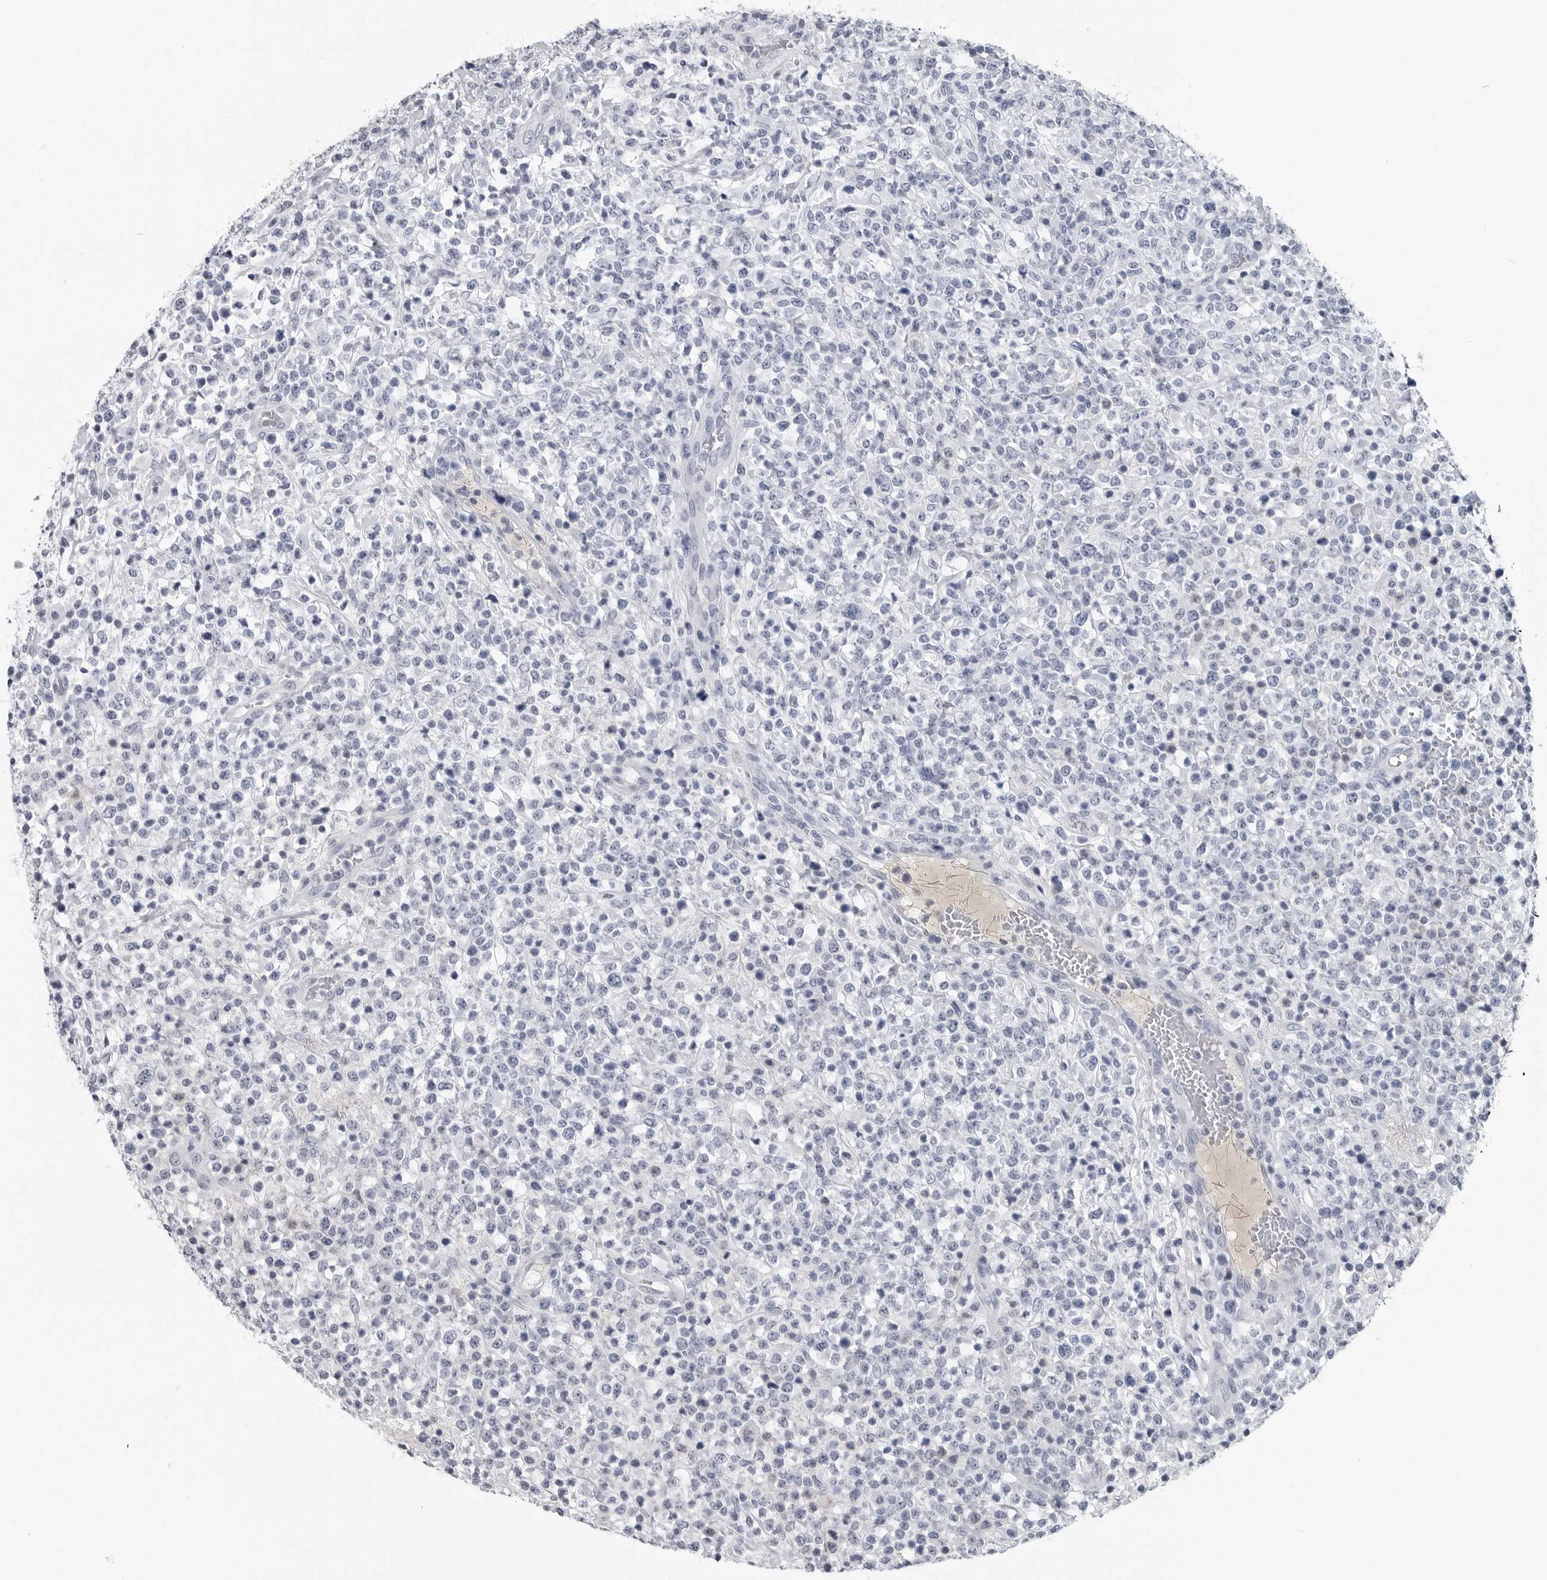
{"staining": {"intensity": "negative", "quantity": "none", "location": "none"}, "tissue": "lymphoma", "cell_type": "Tumor cells", "image_type": "cancer", "snomed": [{"axis": "morphology", "description": "Malignant lymphoma, non-Hodgkin's type, High grade"}, {"axis": "topography", "description": "Colon"}], "caption": "Tumor cells are negative for brown protein staining in malignant lymphoma, non-Hodgkin's type (high-grade).", "gene": "AMPD1", "patient": {"sex": "female", "age": 53}}